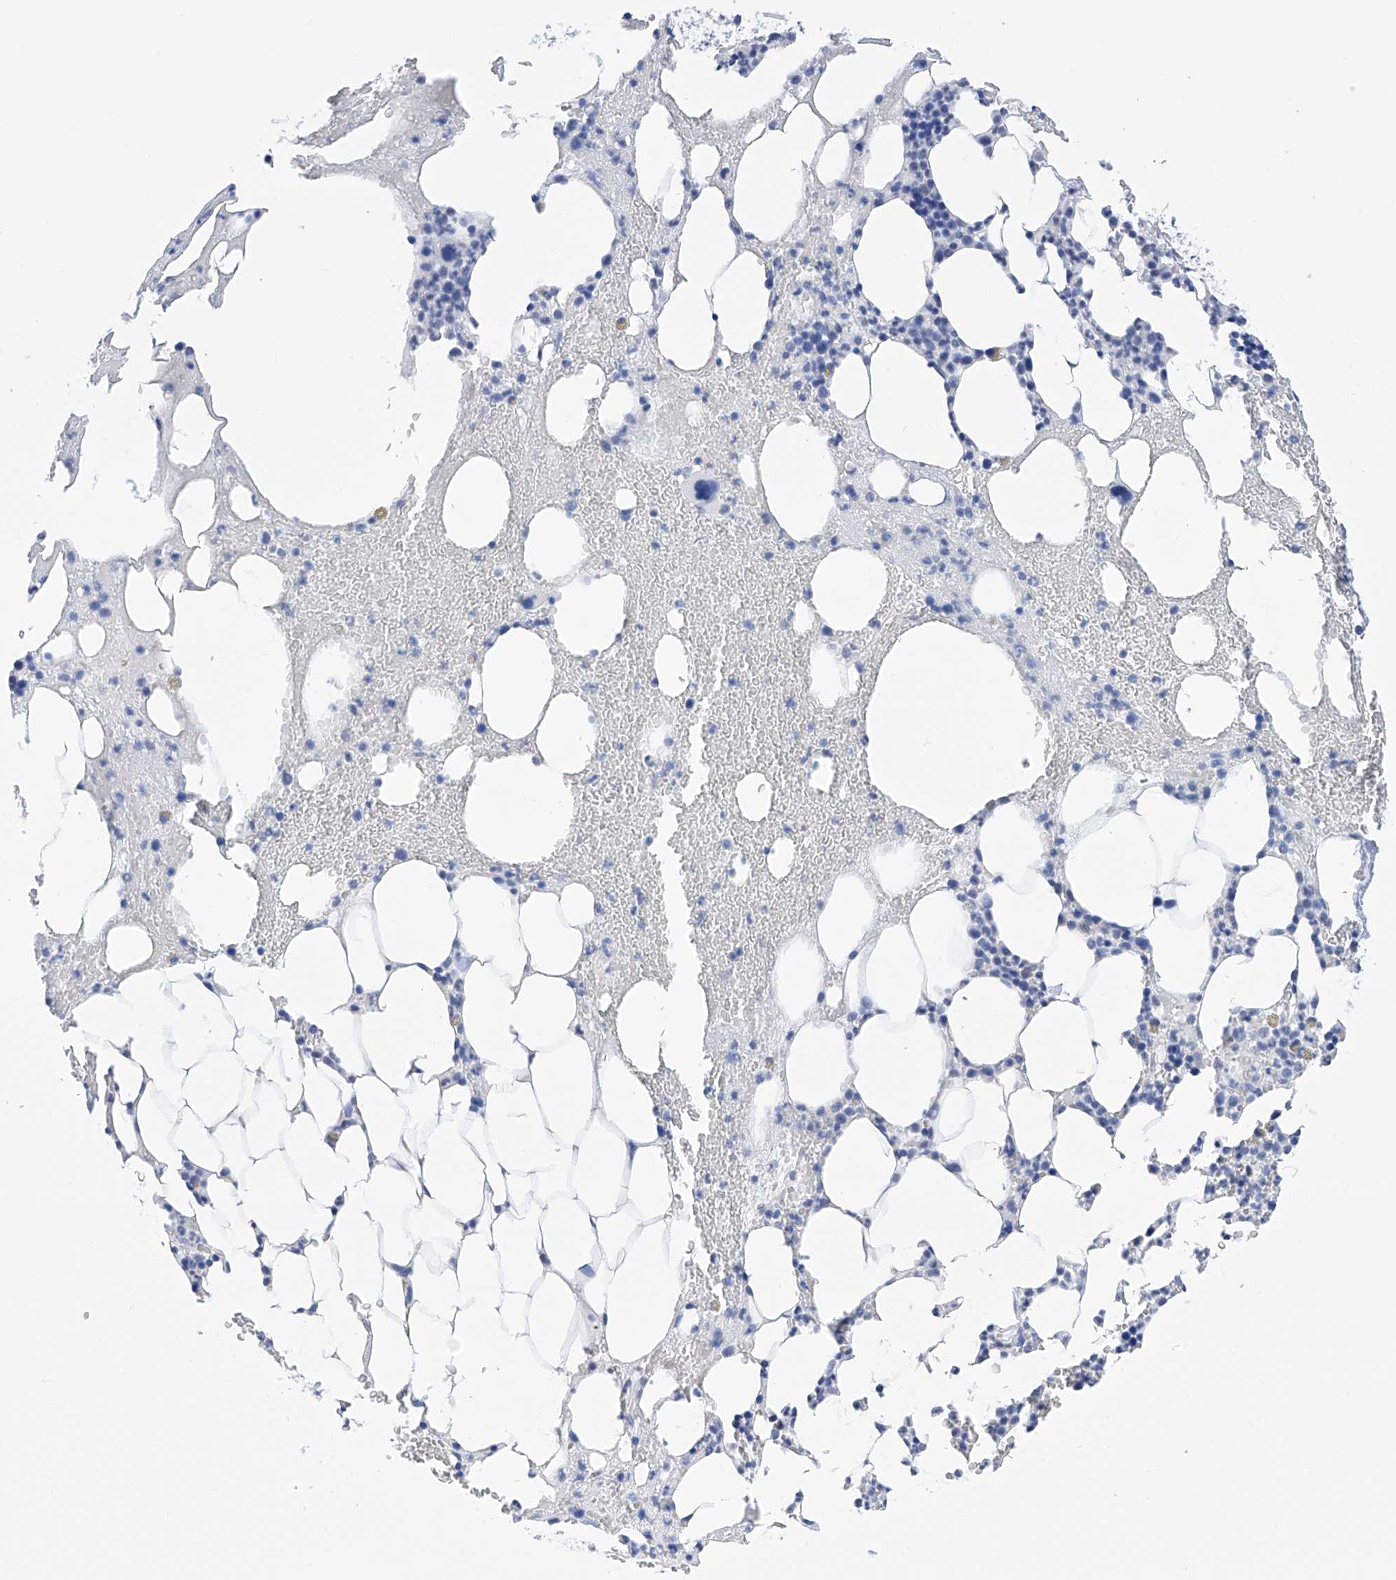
{"staining": {"intensity": "negative", "quantity": "none", "location": "none"}, "tissue": "bone marrow", "cell_type": "Hematopoietic cells", "image_type": "normal", "snomed": [{"axis": "morphology", "description": "Normal tissue, NOS"}, {"axis": "morphology", "description": "Inflammation, NOS"}, {"axis": "topography", "description": "Bone marrow"}], "caption": "Immunohistochemistry photomicrograph of normal human bone marrow stained for a protein (brown), which demonstrates no positivity in hematopoietic cells.", "gene": "FLG", "patient": {"sex": "female", "age": 78}}